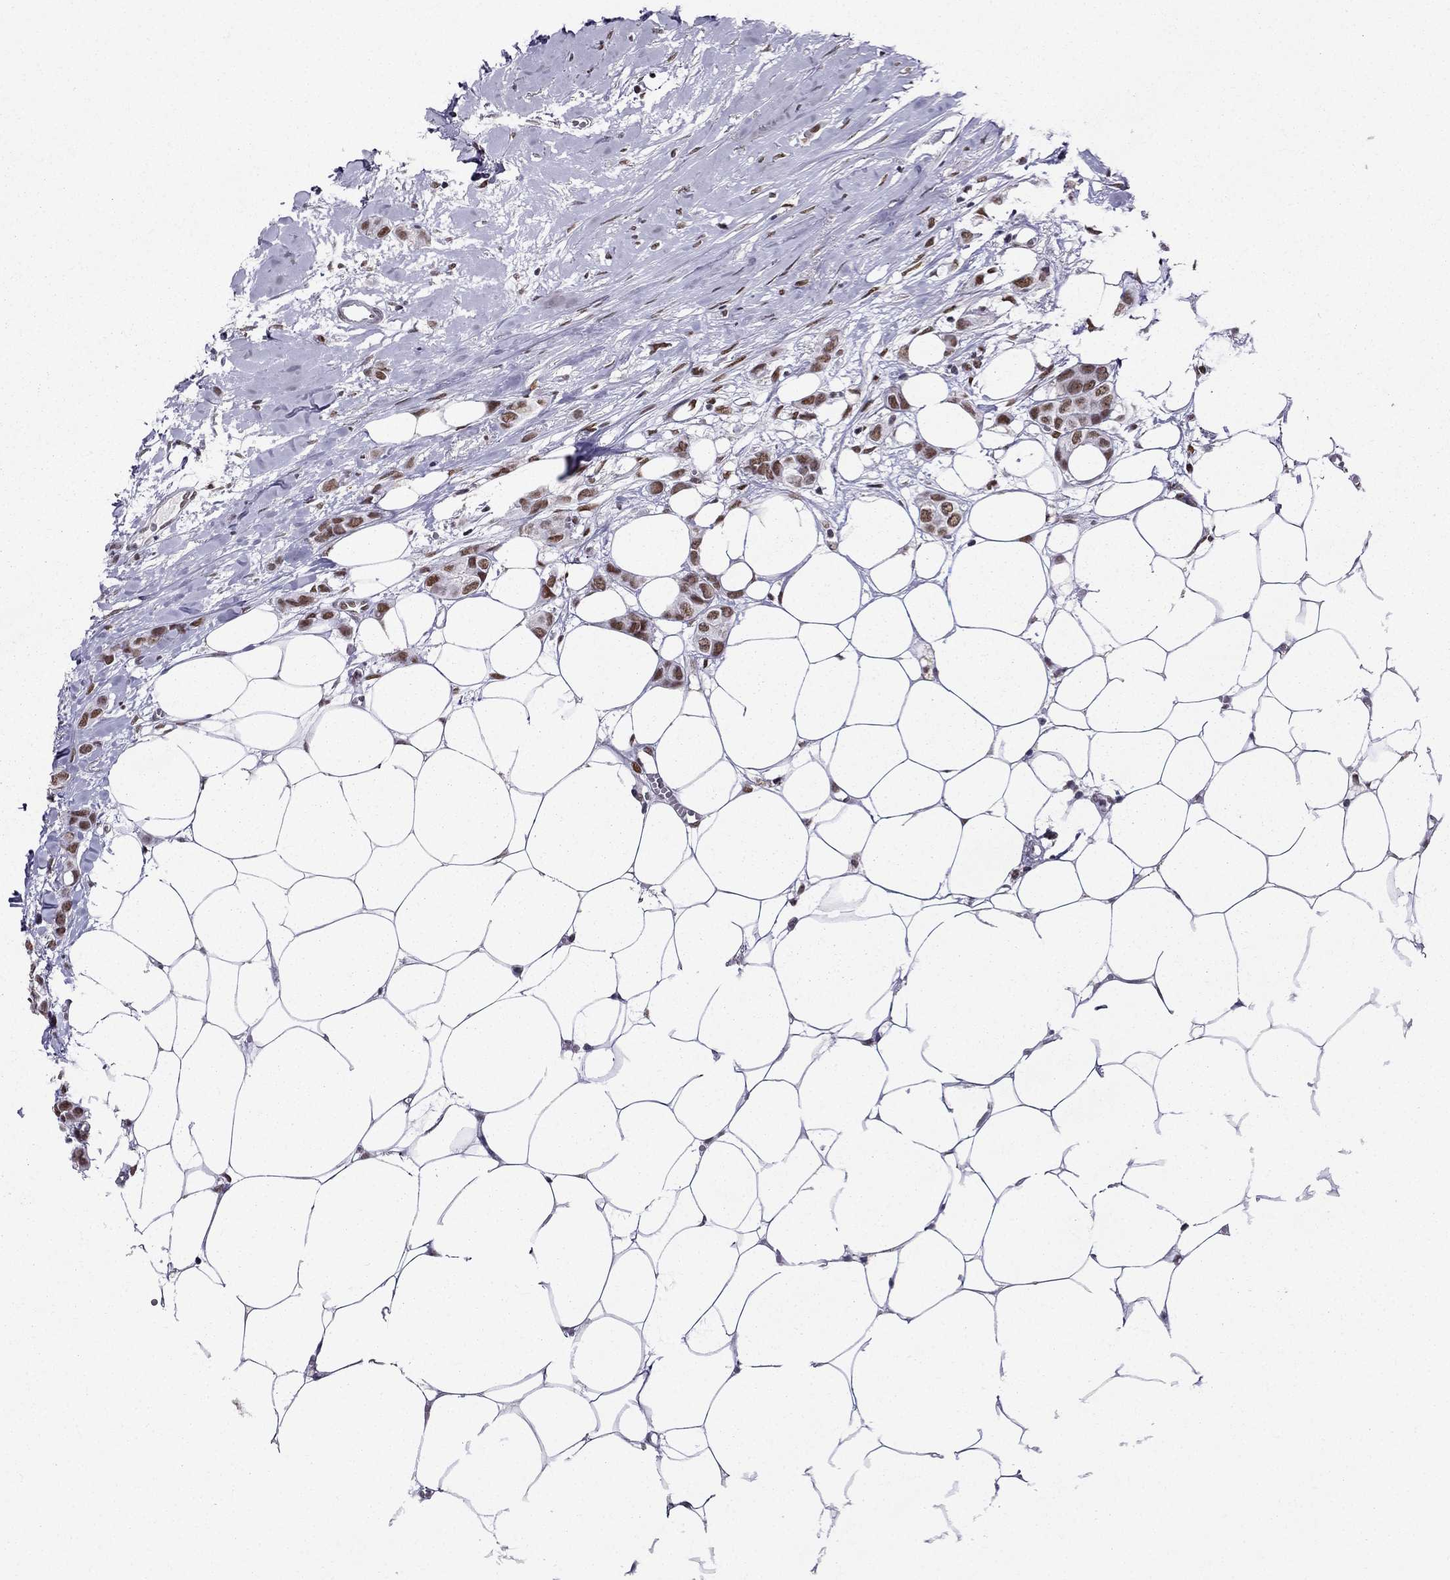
{"staining": {"intensity": "moderate", "quantity": ">75%", "location": "nuclear"}, "tissue": "breast cancer", "cell_type": "Tumor cells", "image_type": "cancer", "snomed": [{"axis": "morphology", "description": "Duct carcinoma"}, {"axis": "topography", "description": "Breast"}], "caption": "Brown immunohistochemical staining in breast cancer (infiltrating ductal carcinoma) demonstrates moderate nuclear positivity in about >75% of tumor cells. Using DAB (brown) and hematoxylin (blue) stains, captured at high magnification using brightfield microscopy.", "gene": "ZNF420", "patient": {"sex": "female", "age": 85}}